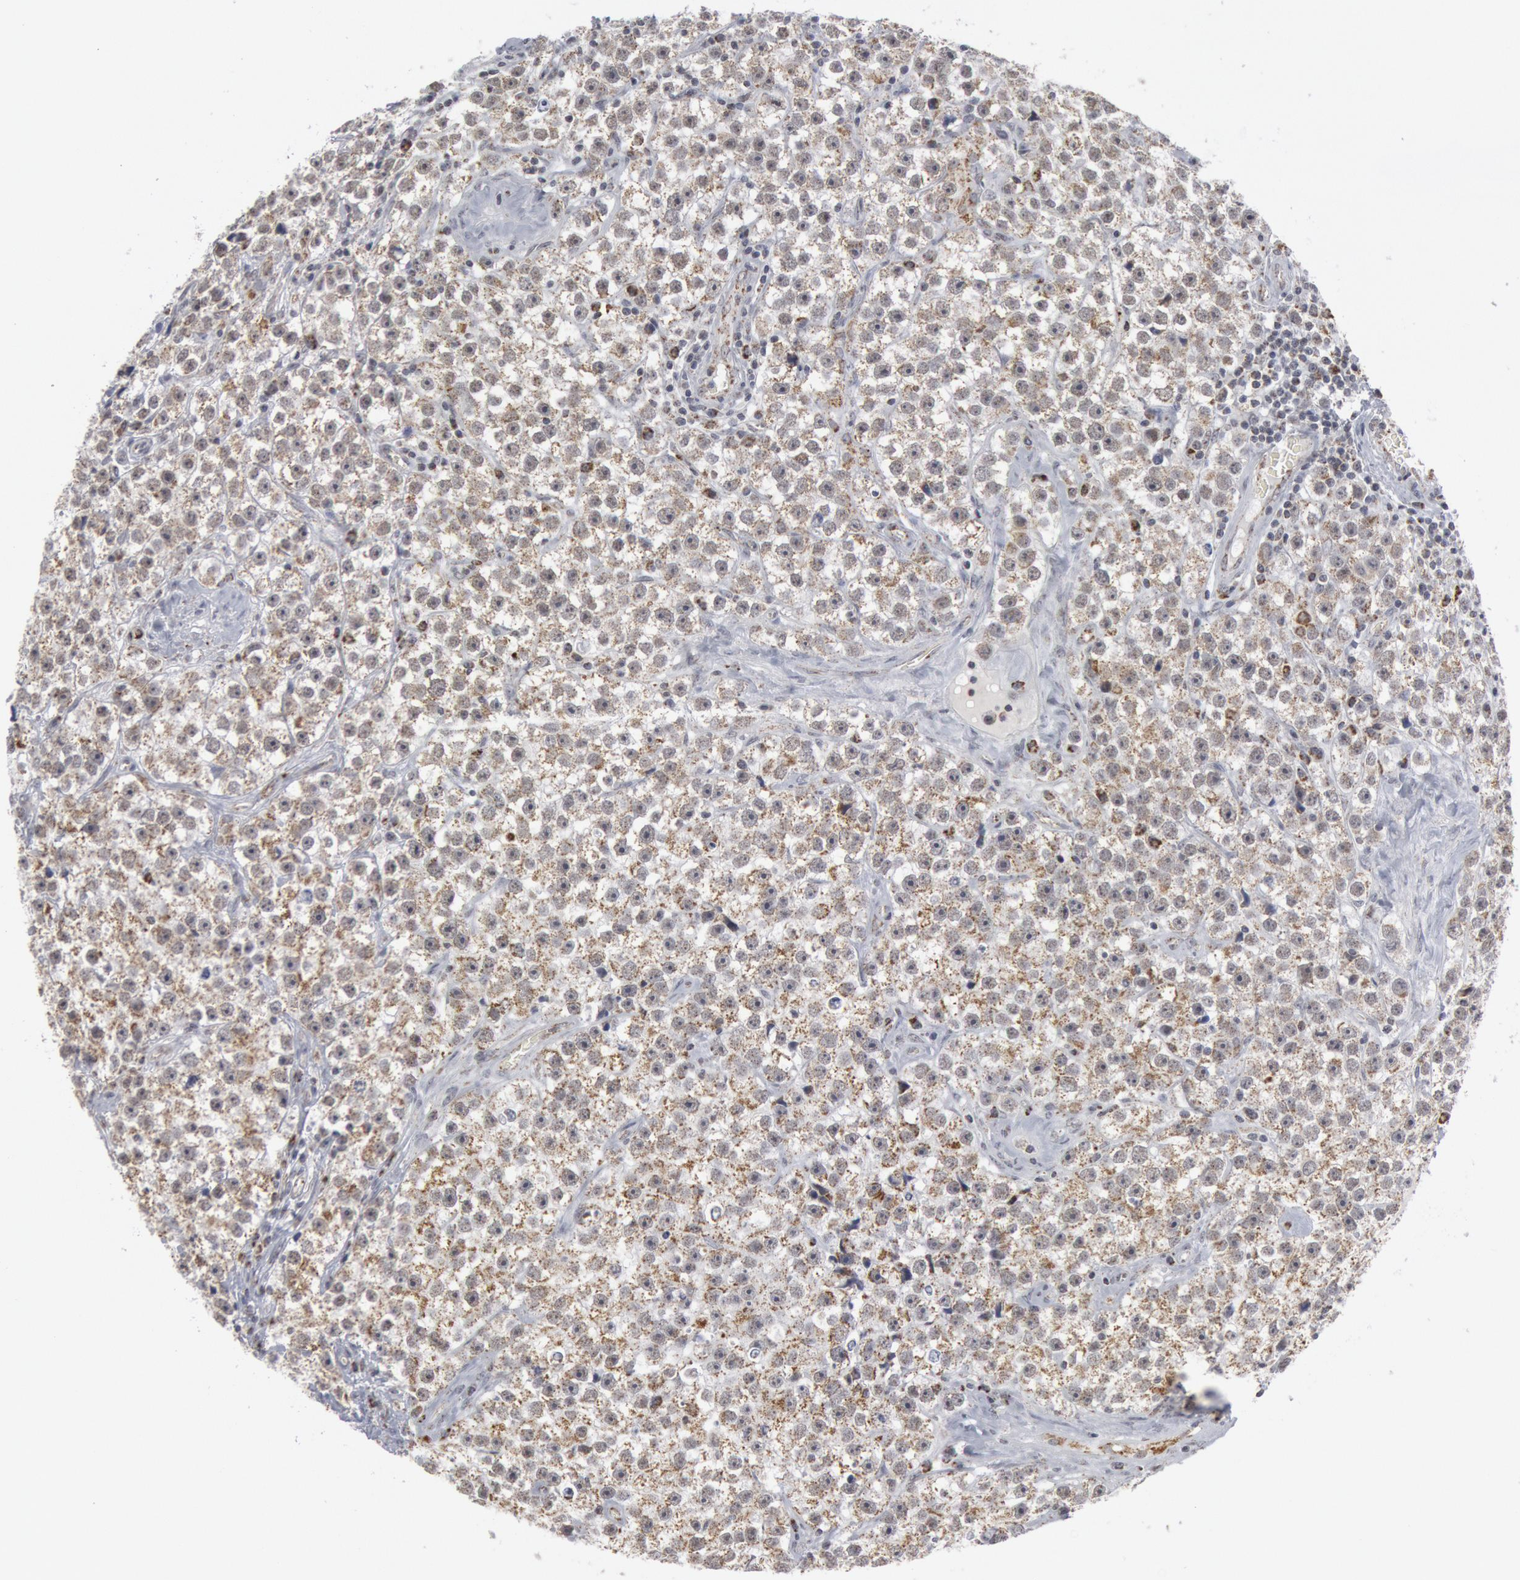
{"staining": {"intensity": "weak", "quantity": "25%-75%", "location": "cytoplasmic/membranous"}, "tissue": "testis cancer", "cell_type": "Tumor cells", "image_type": "cancer", "snomed": [{"axis": "morphology", "description": "Seminoma, NOS"}, {"axis": "topography", "description": "Testis"}], "caption": "Testis cancer (seminoma) stained for a protein exhibits weak cytoplasmic/membranous positivity in tumor cells. (brown staining indicates protein expression, while blue staining denotes nuclei).", "gene": "CASP9", "patient": {"sex": "male", "age": 32}}